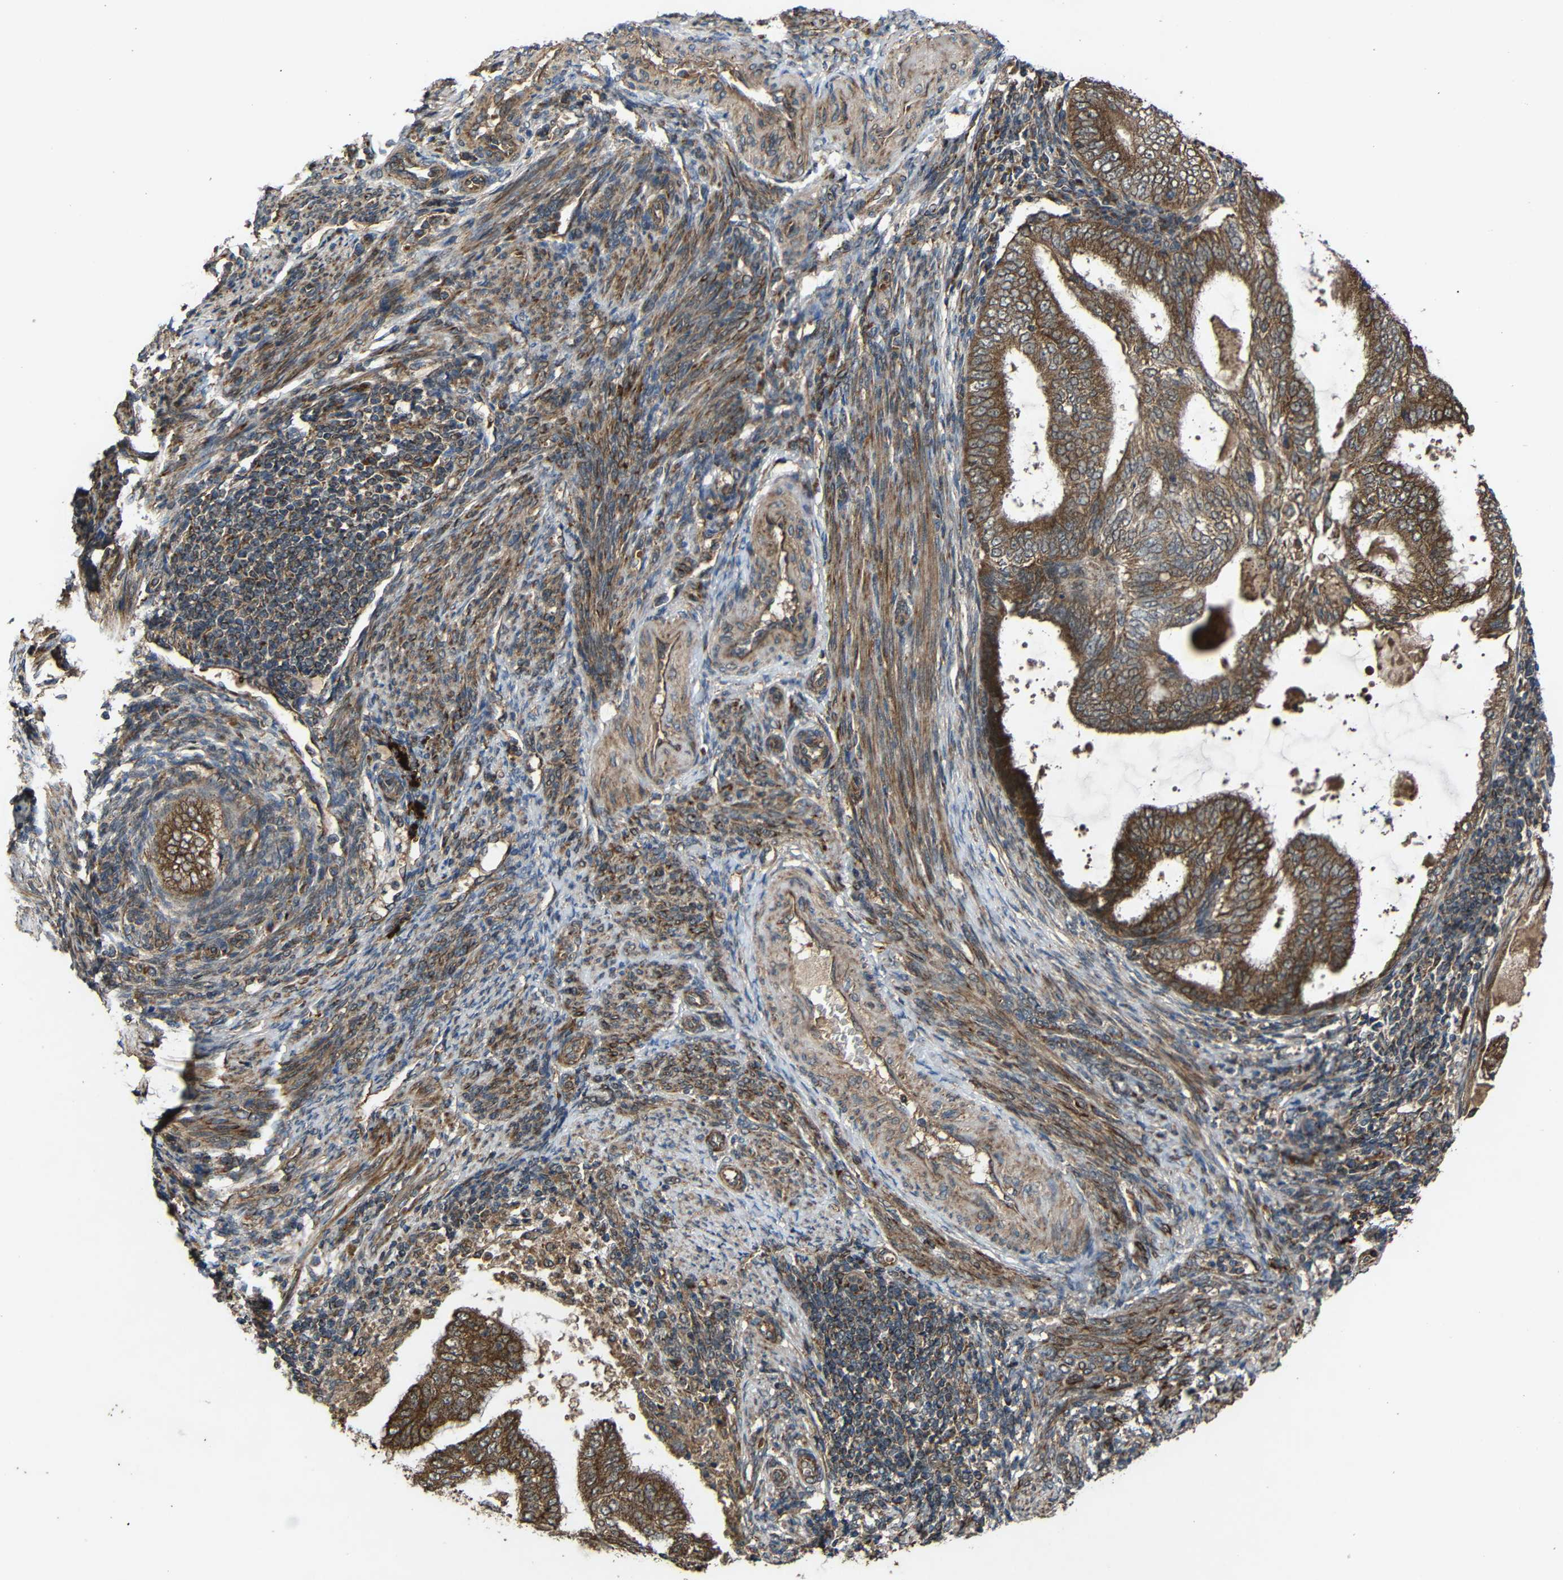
{"staining": {"intensity": "moderate", "quantity": ">75%", "location": "cytoplasmic/membranous"}, "tissue": "endometrial cancer", "cell_type": "Tumor cells", "image_type": "cancer", "snomed": [{"axis": "morphology", "description": "Adenocarcinoma, NOS"}, {"axis": "topography", "description": "Endometrium"}], "caption": "An immunohistochemistry histopathology image of tumor tissue is shown. Protein staining in brown labels moderate cytoplasmic/membranous positivity in endometrial cancer (adenocarcinoma) within tumor cells.", "gene": "C1GALT1", "patient": {"sex": "female", "age": 58}}